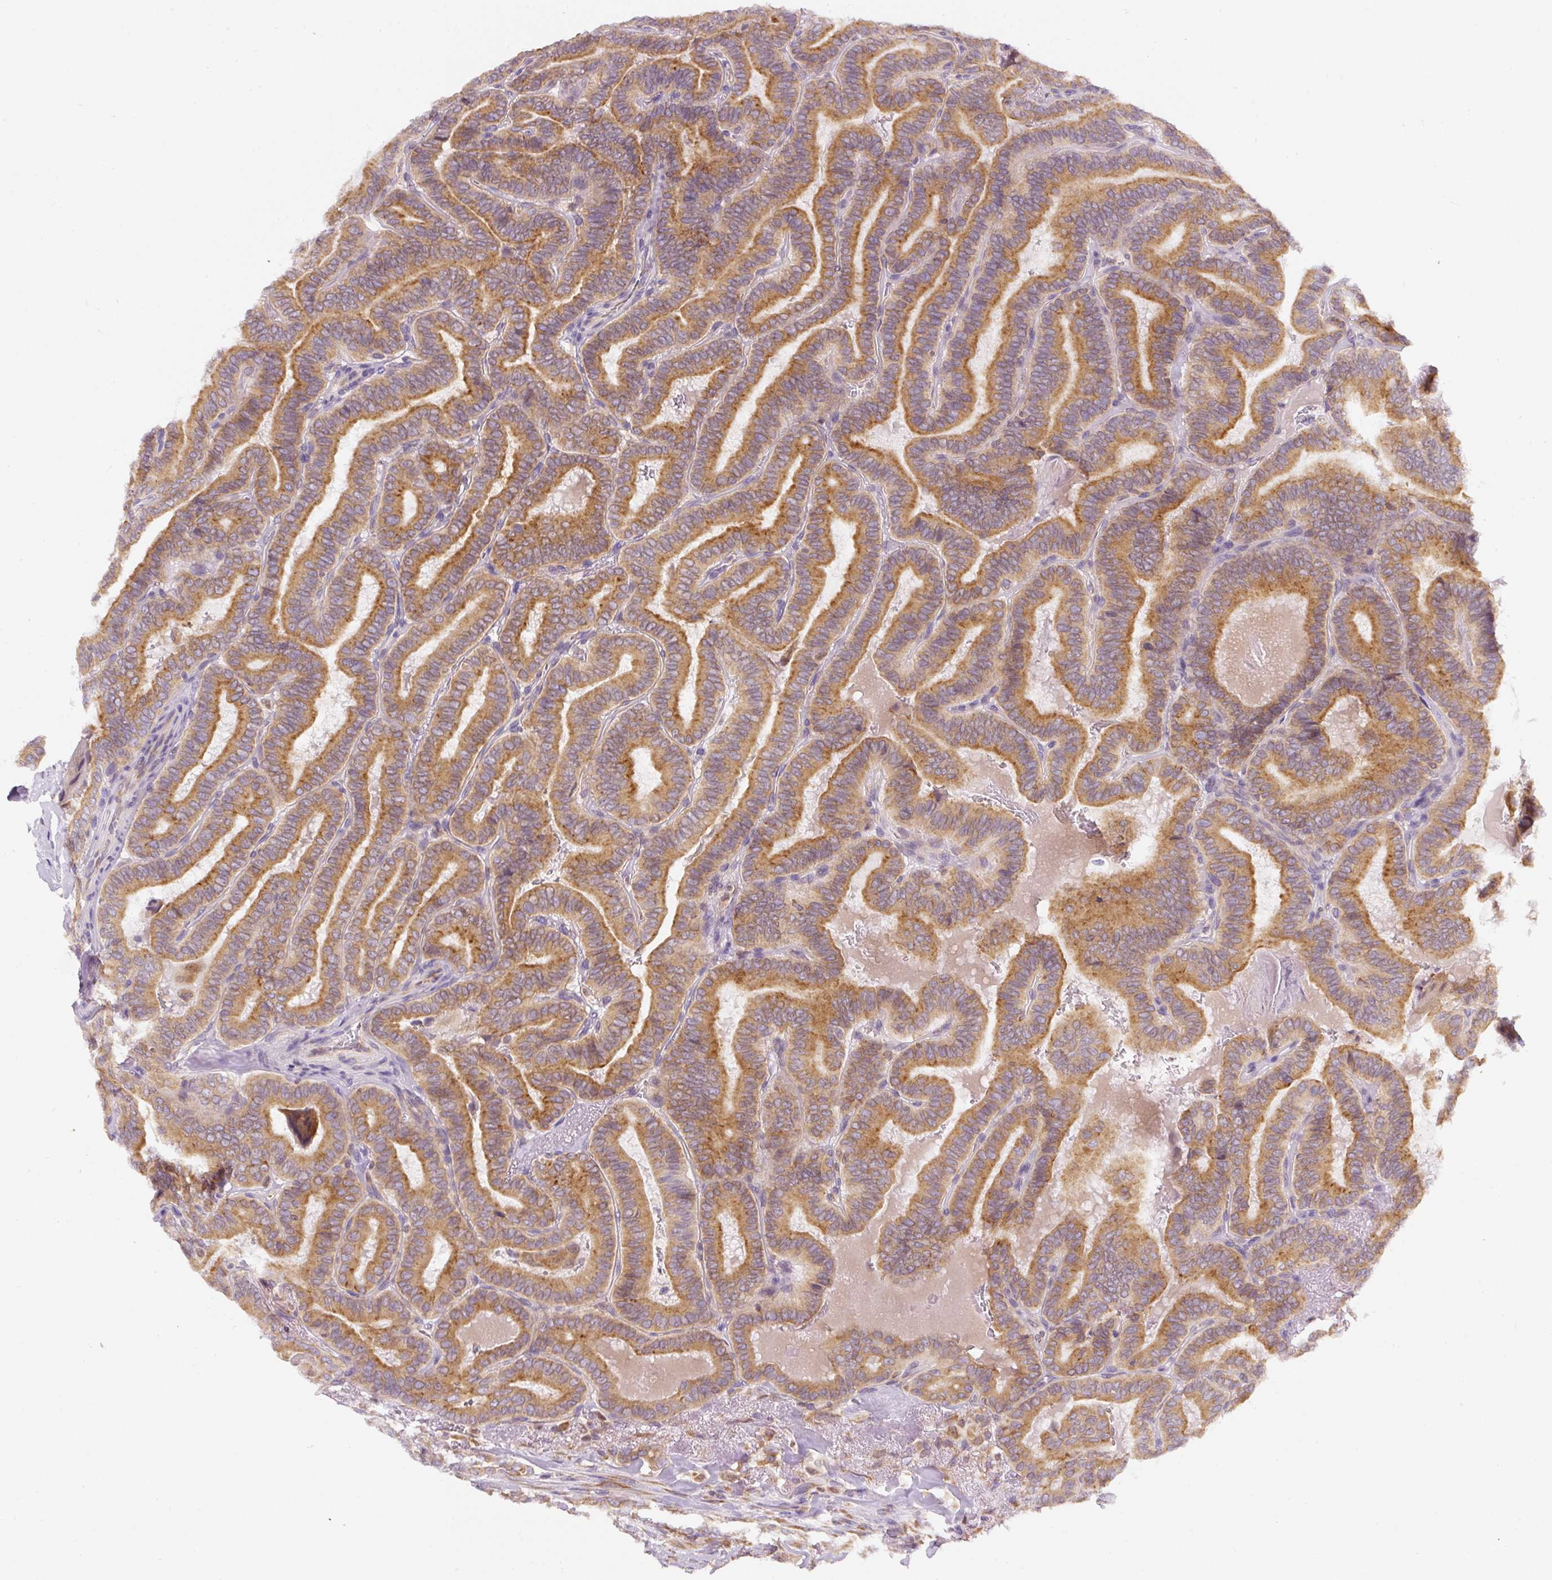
{"staining": {"intensity": "moderate", "quantity": ">75%", "location": "cytoplasmic/membranous"}, "tissue": "thyroid cancer", "cell_type": "Tumor cells", "image_type": "cancer", "snomed": [{"axis": "morphology", "description": "Papillary adenocarcinoma, NOS"}, {"axis": "topography", "description": "Thyroid gland"}], "caption": "Thyroid cancer (papillary adenocarcinoma) stained with immunohistochemistry exhibits moderate cytoplasmic/membranous expression in approximately >75% of tumor cells. (DAB IHC, brown staining for protein, blue staining for nuclei).", "gene": "DDOST", "patient": {"sex": "male", "age": 61}}